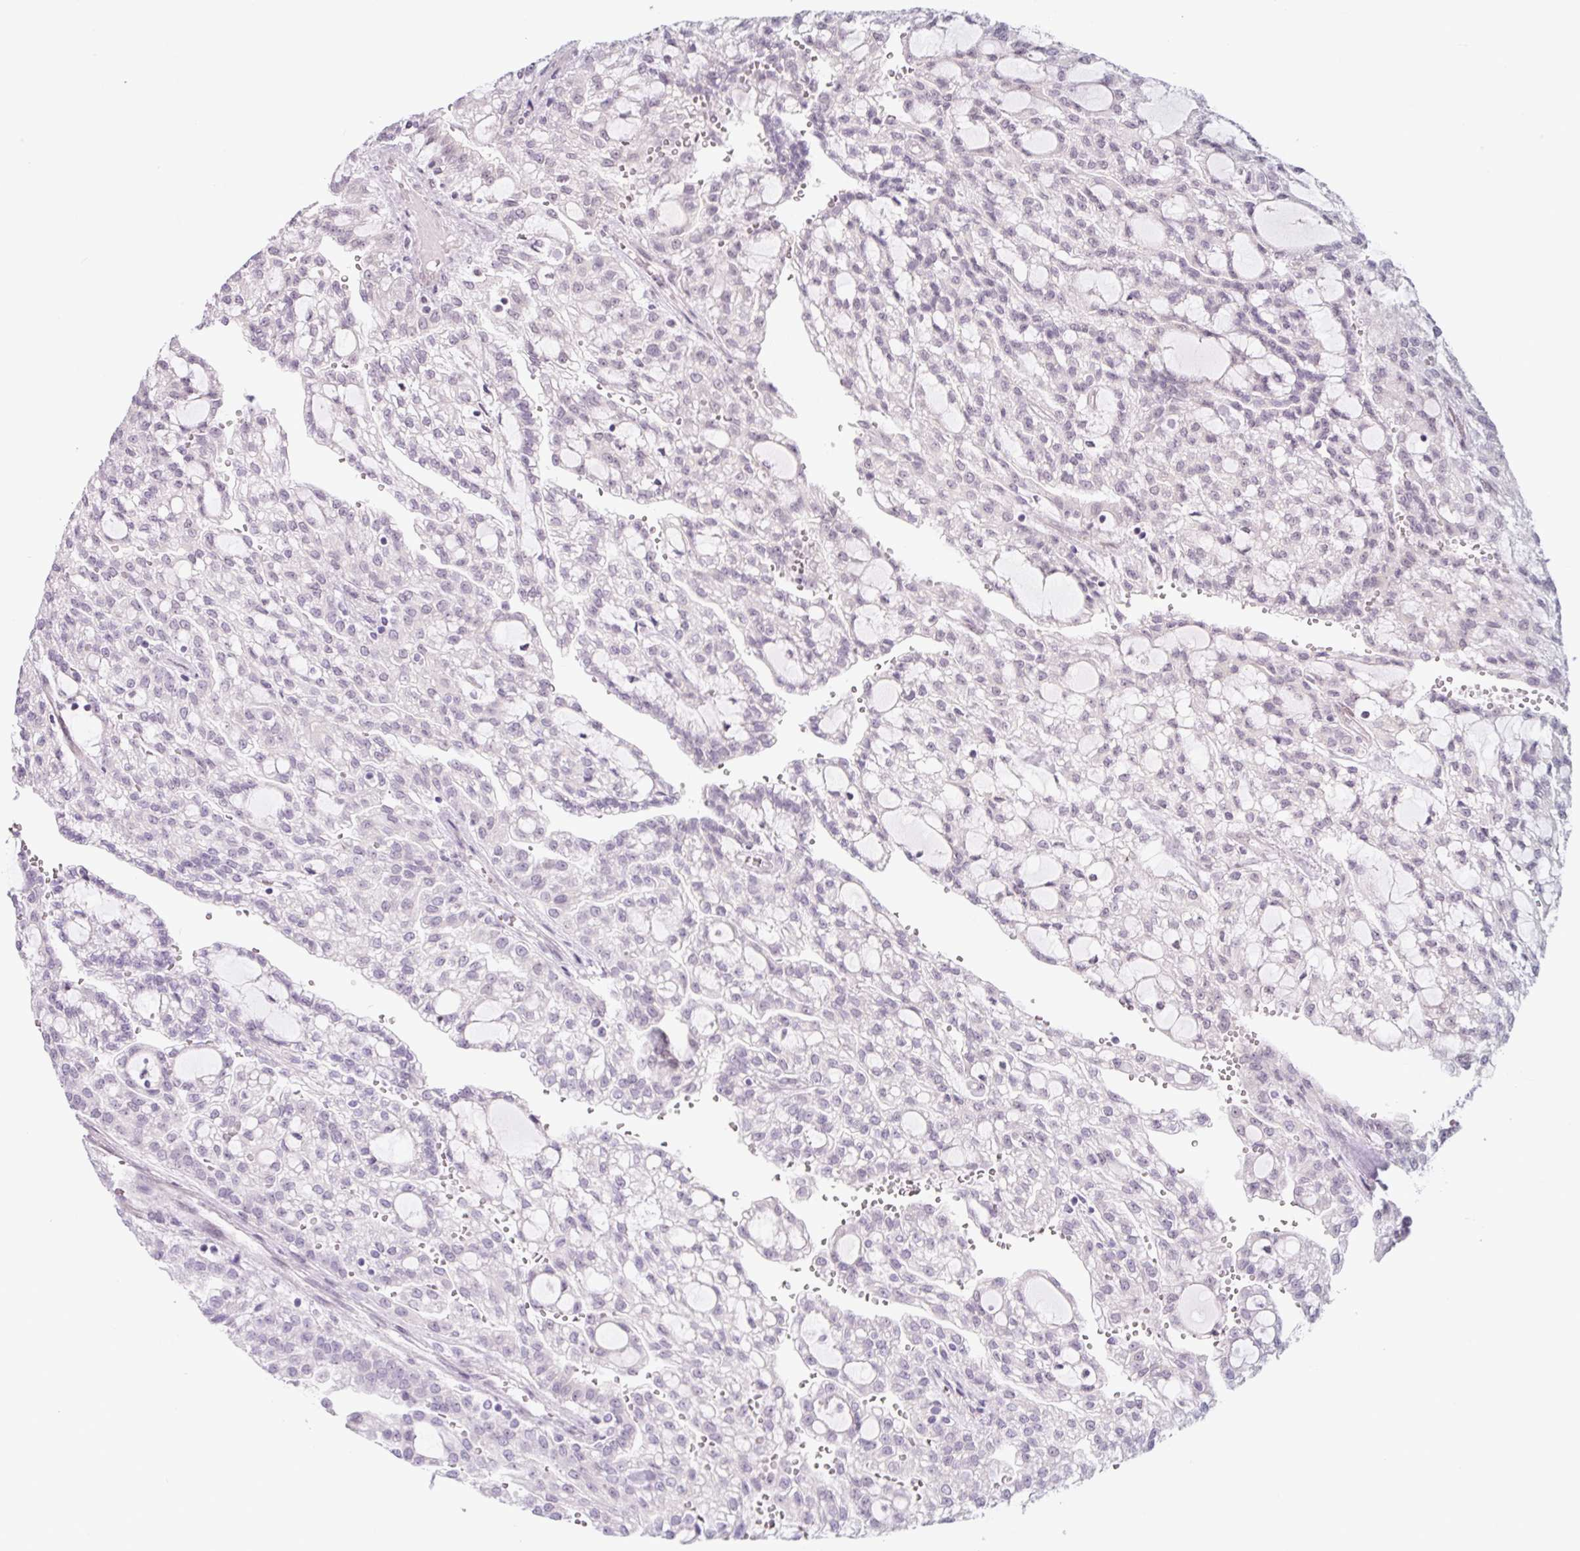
{"staining": {"intensity": "negative", "quantity": "none", "location": "none"}, "tissue": "renal cancer", "cell_type": "Tumor cells", "image_type": "cancer", "snomed": [{"axis": "morphology", "description": "Adenocarcinoma, NOS"}, {"axis": "topography", "description": "Kidney"}], "caption": "Immunohistochemistry image of human adenocarcinoma (renal) stained for a protein (brown), which exhibits no expression in tumor cells.", "gene": "TCFL5", "patient": {"sex": "male", "age": 63}}